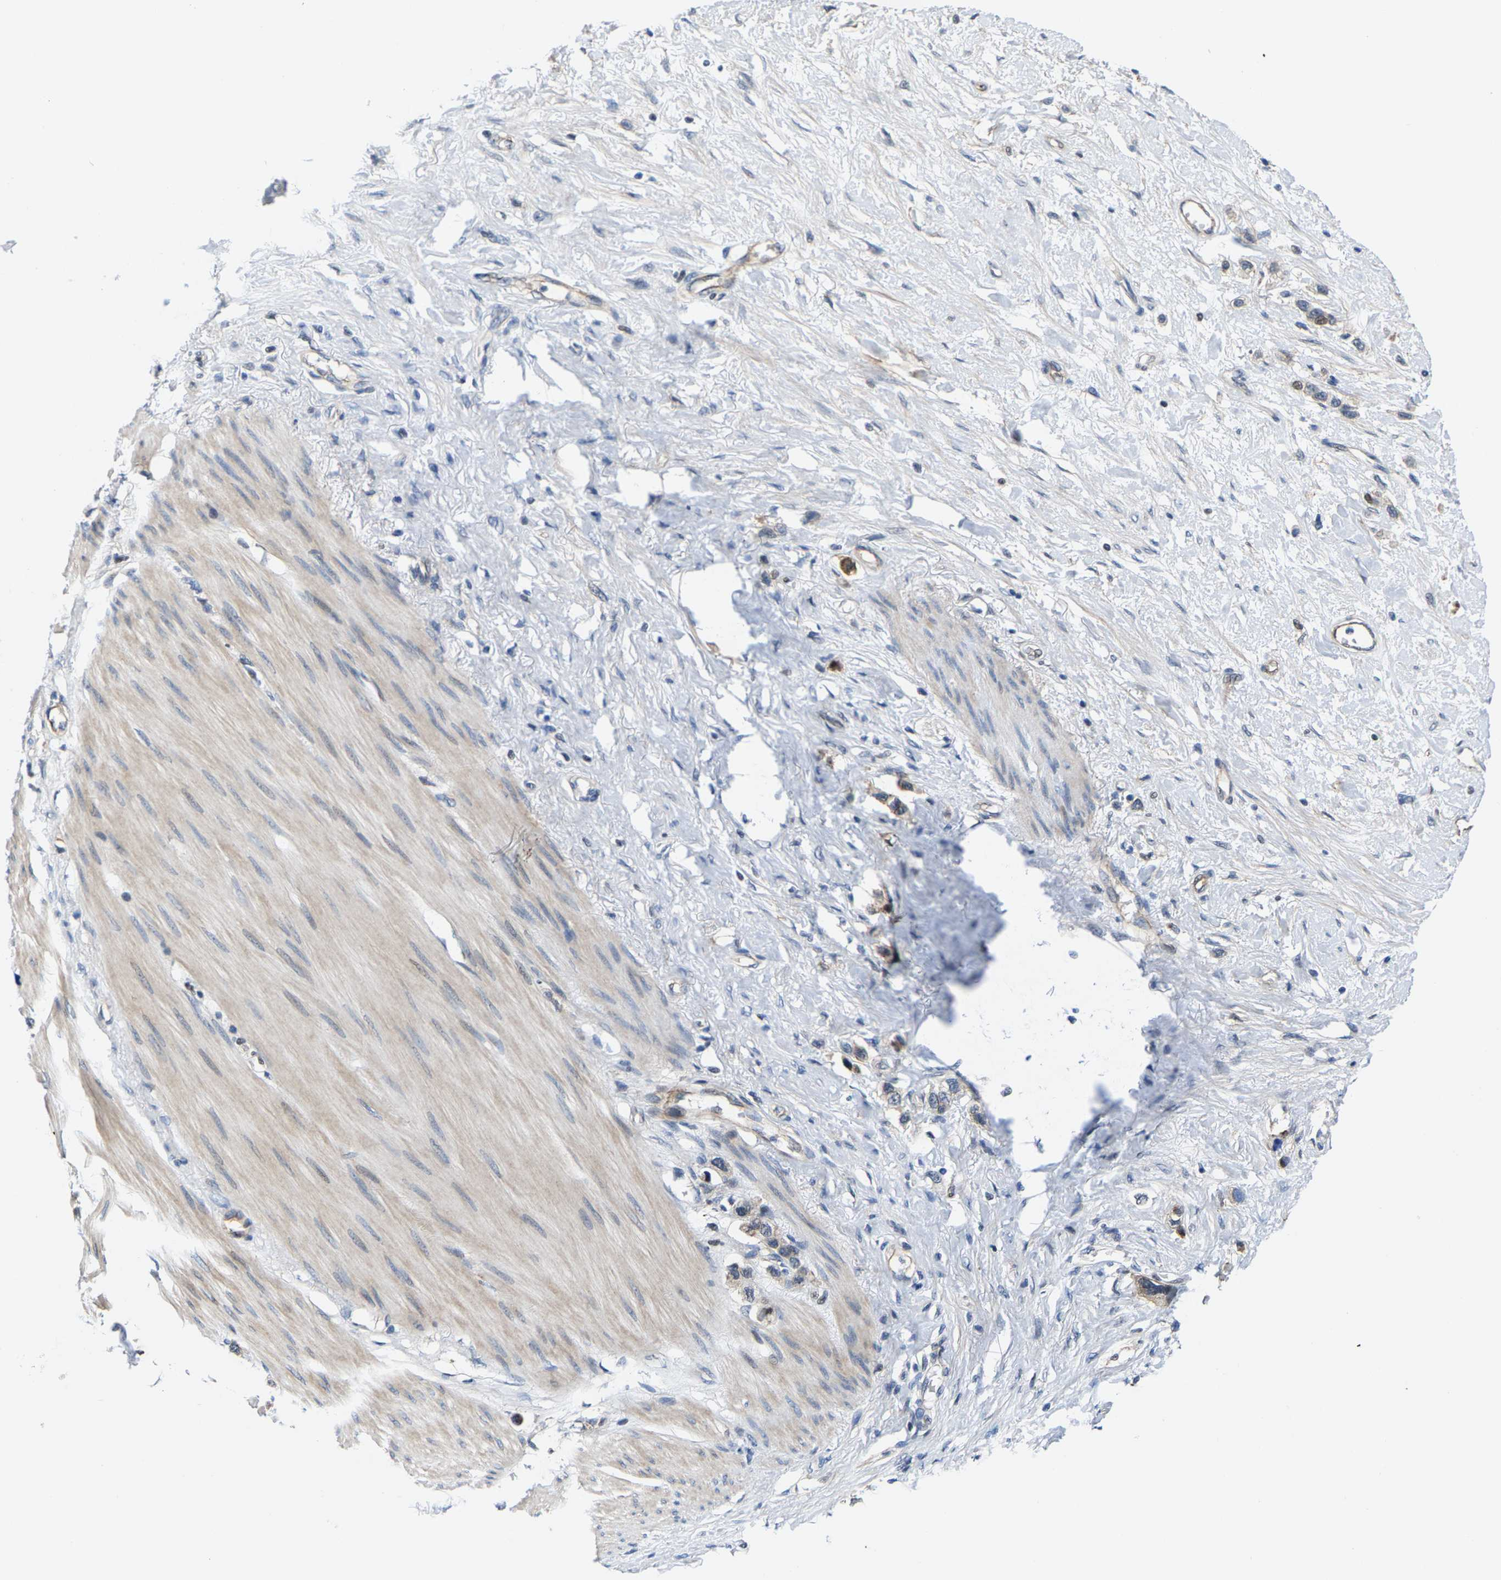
{"staining": {"intensity": "moderate", "quantity": "<25%", "location": "cytoplasmic/membranous"}, "tissue": "stomach cancer", "cell_type": "Tumor cells", "image_type": "cancer", "snomed": [{"axis": "morphology", "description": "Adenocarcinoma, NOS"}, {"axis": "topography", "description": "Stomach"}], "caption": "A micrograph of human stomach cancer stained for a protein shows moderate cytoplasmic/membranous brown staining in tumor cells. (Brightfield microscopy of DAB IHC at high magnification).", "gene": "GTPBP10", "patient": {"sex": "female", "age": 65}}